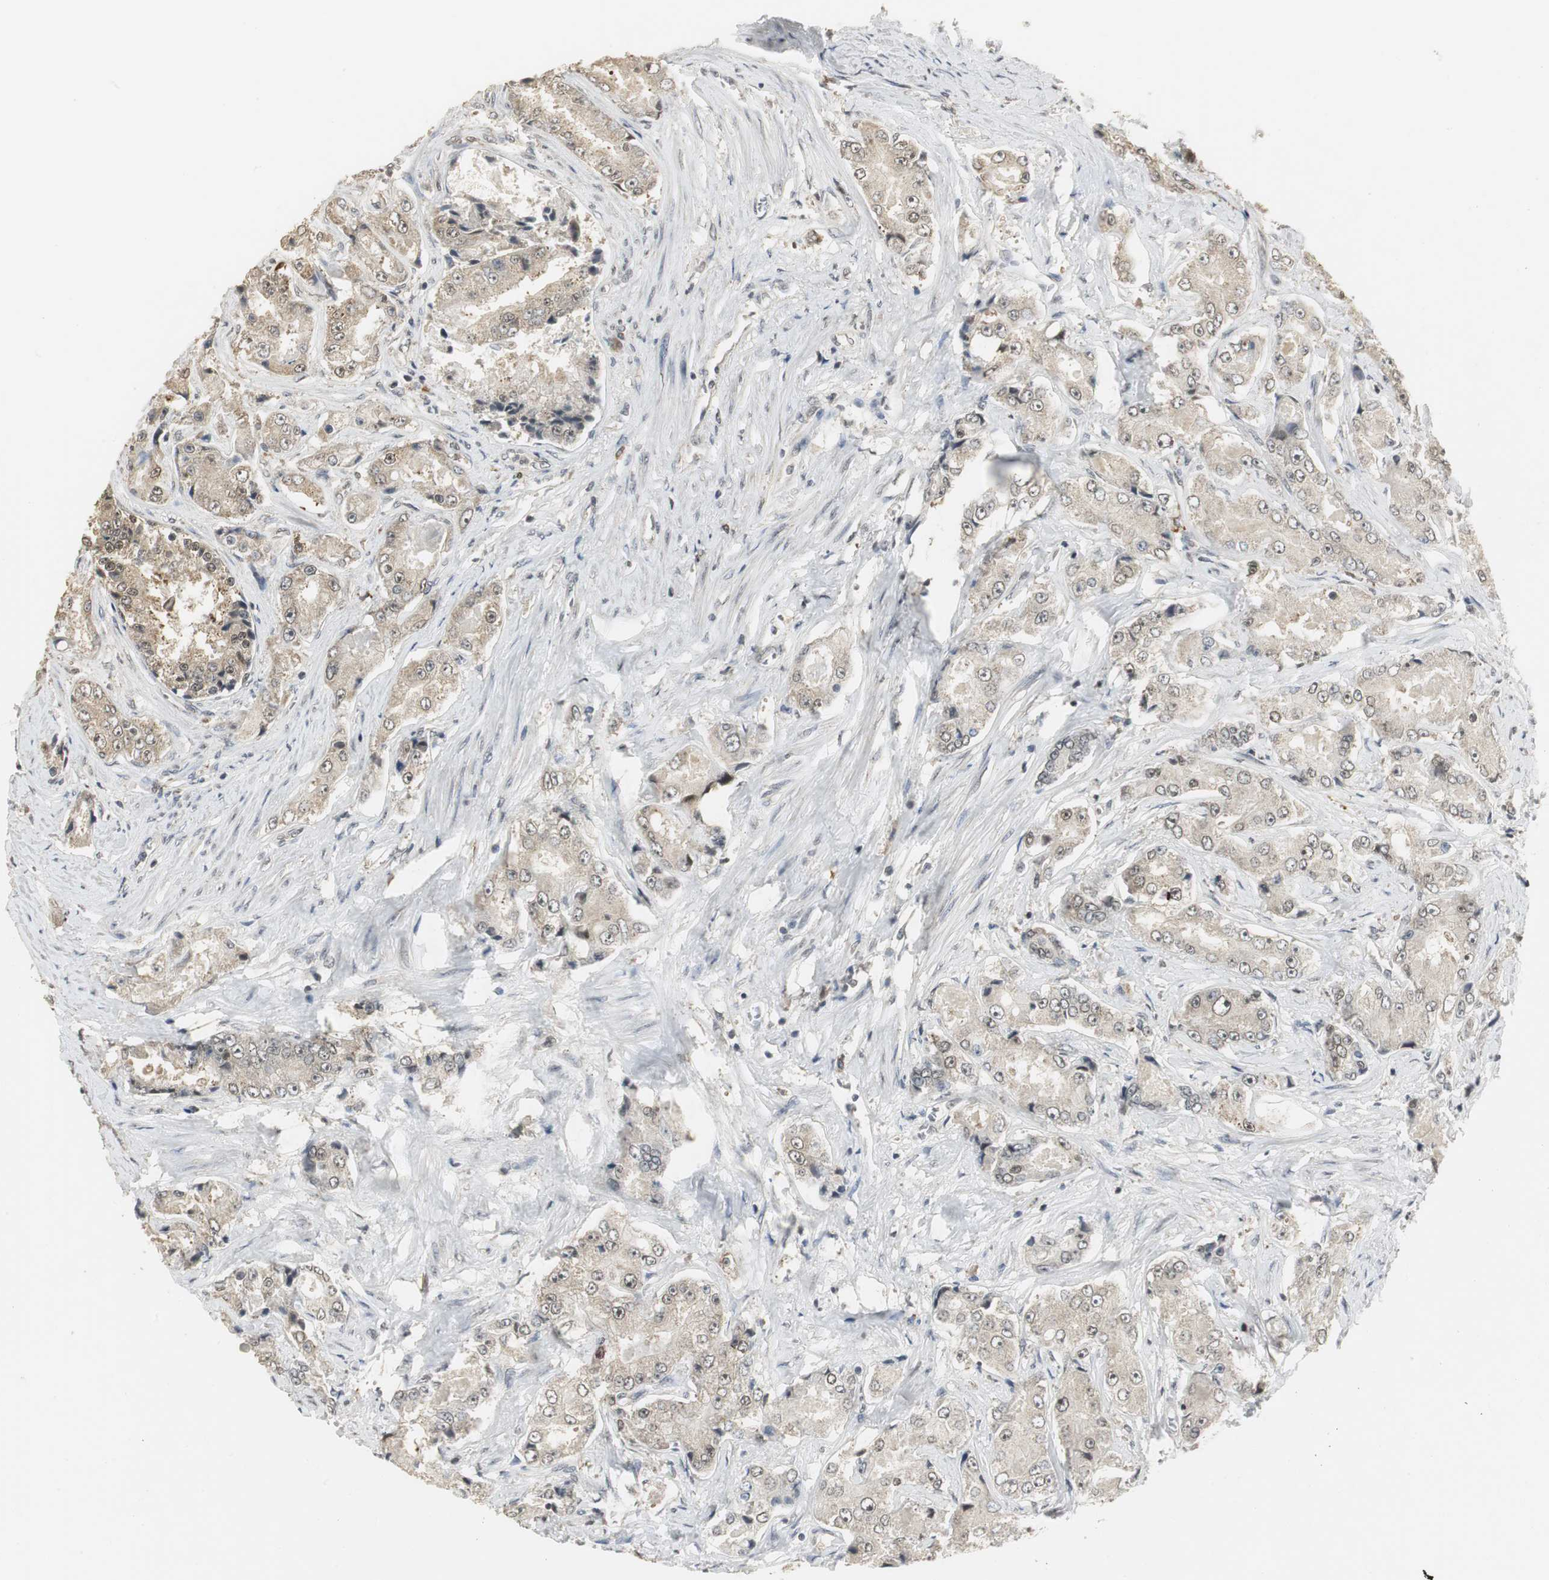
{"staining": {"intensity": "weak", "quantity": "25%-75%", "location": "cytoplasmic/membranous,nuclear"}, "tissue": "prostate cancer", "cell_type": "Tumor cells", "image_type": "cancer", "snomed": [{"axis": "morphology", "description": "Adenocarcinoma, High grade"}, {"axis": "topography", "description": "Prostate"}], "caption": "About 25%-75% of tumor cells in human prostate high-grade adenocarcinoma exhibit weak cytoplasmic/membranous and nuclear protein positivity as visualized by brown immunohistochemical staining.", "gene": "ELOA", "patient": {"sex": "male", "age": 73}}